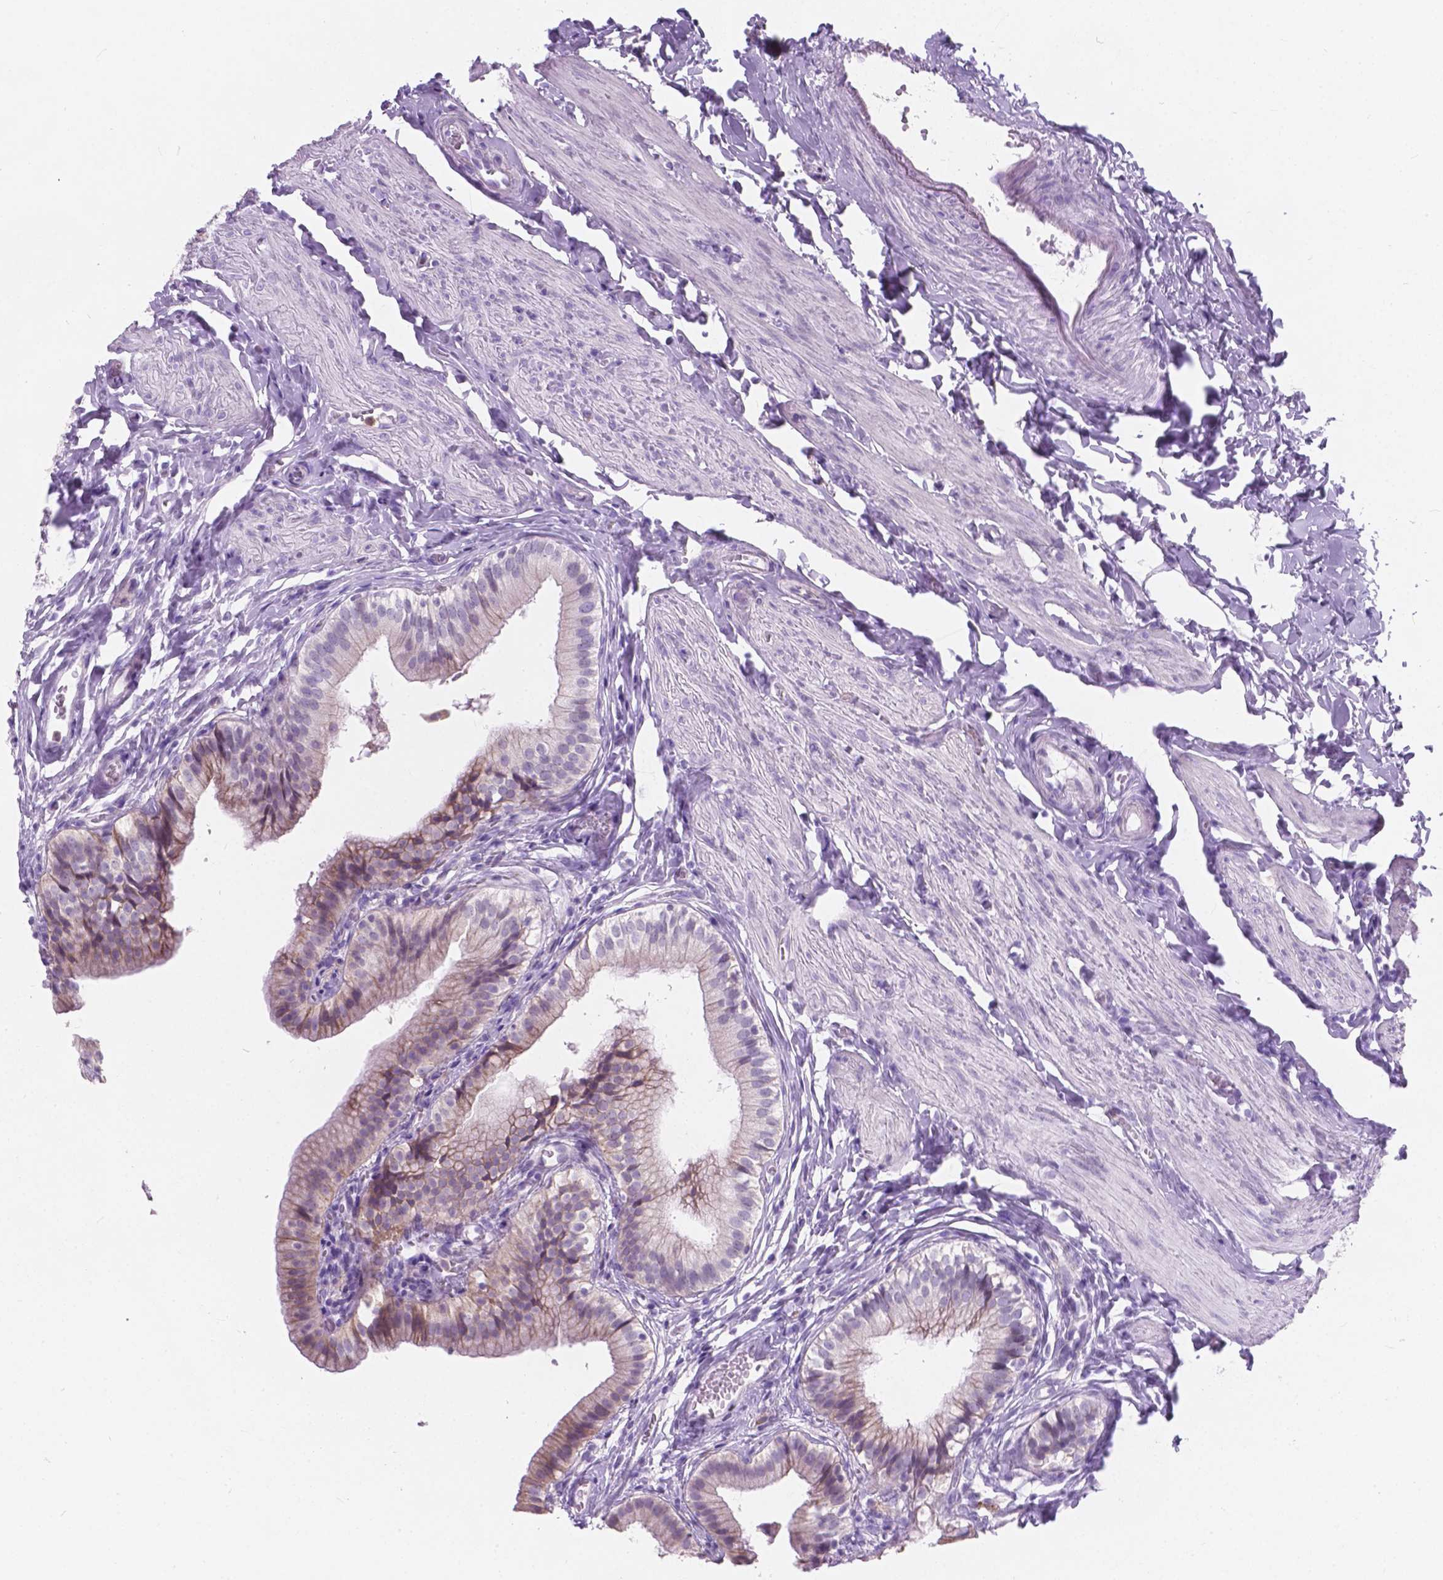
{"staining": {"intensity": "weak", "quantity": "25%-75%", "location": "cytoplasmic/membranous"}, "tissue": "gallbladder", "cell_type": "Glandular cells", "image_type": "normal", "snomed": [{"axis": "morphology", "description": "Normal tissue, NOS"}, {"axis": "topography", "description": "Gallbladder"}], "caption": "This is a micrograph of immunohistochemistry (IHC) staining of benign gallbladder, which shows weak positivity in the cytoplasmic/membranous of glandular cells.", "gene": "KIAA0040", "patient": {"sex": "female", "age": 47}}